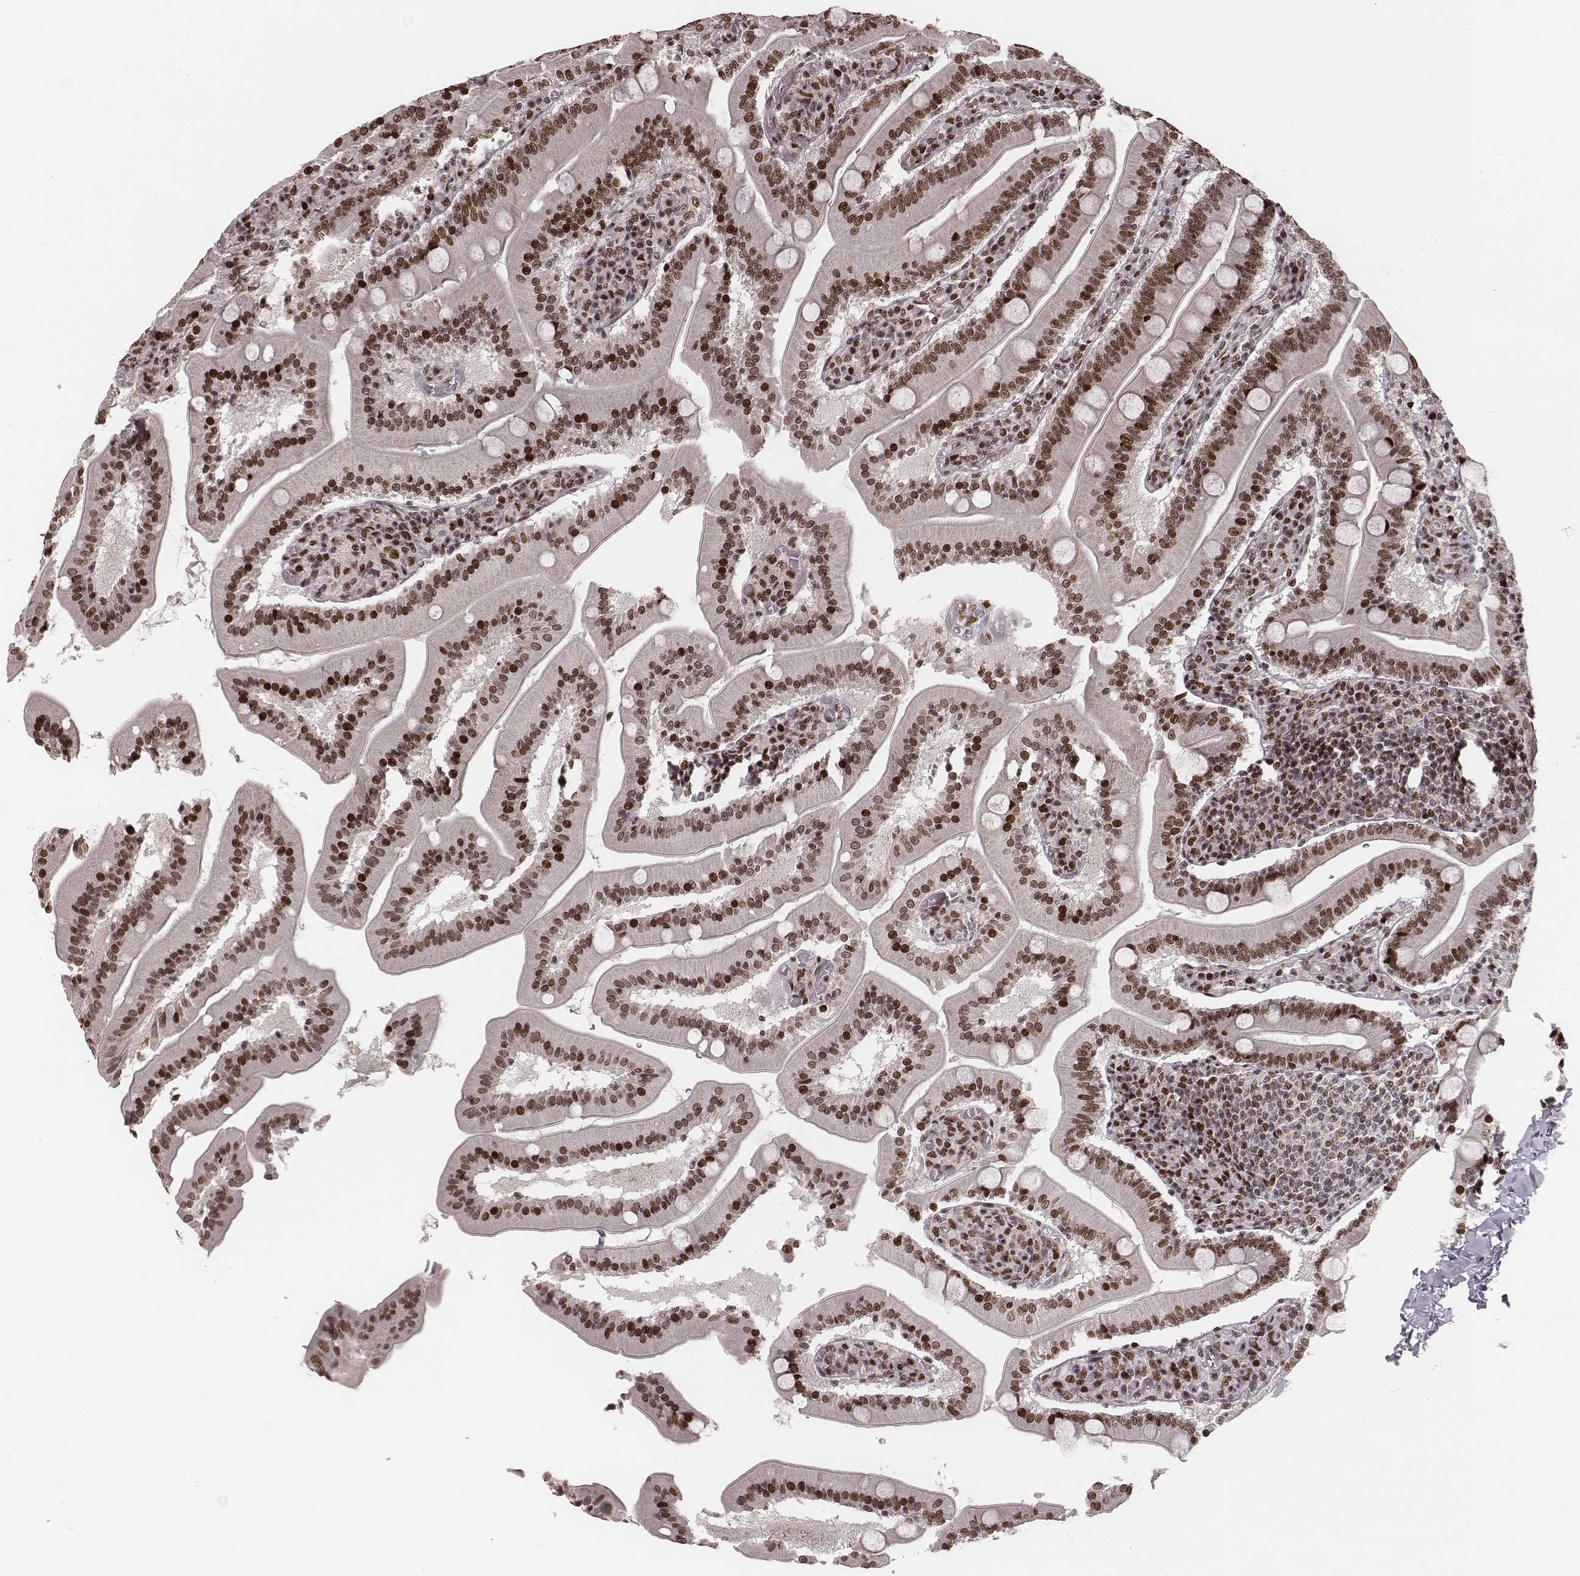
{"staining": {"intensity": "moderate", "quantity": ">75%", "location": "cytoplasmic/membranous,nuclear"}, "tissue": "small intestine", "cell_type": "Glandular cells", "image_type": "normal", "snomed": [{"axis": "morphology", "description": "Normal tissue, NOS"}, {"axis": "topography", "description": "Small intestine"}], "caption": "Moderate cytoplasmic/membranous,nuclear protein positivity is seen in about >75% of glandular cells in small intestine. (DAB (3,3'-diaminobenzidine) = brown stain, brightfield microscopy at high magnification).", "gene": "VRK3", "patient": {"sex": "male", "age": 37}}